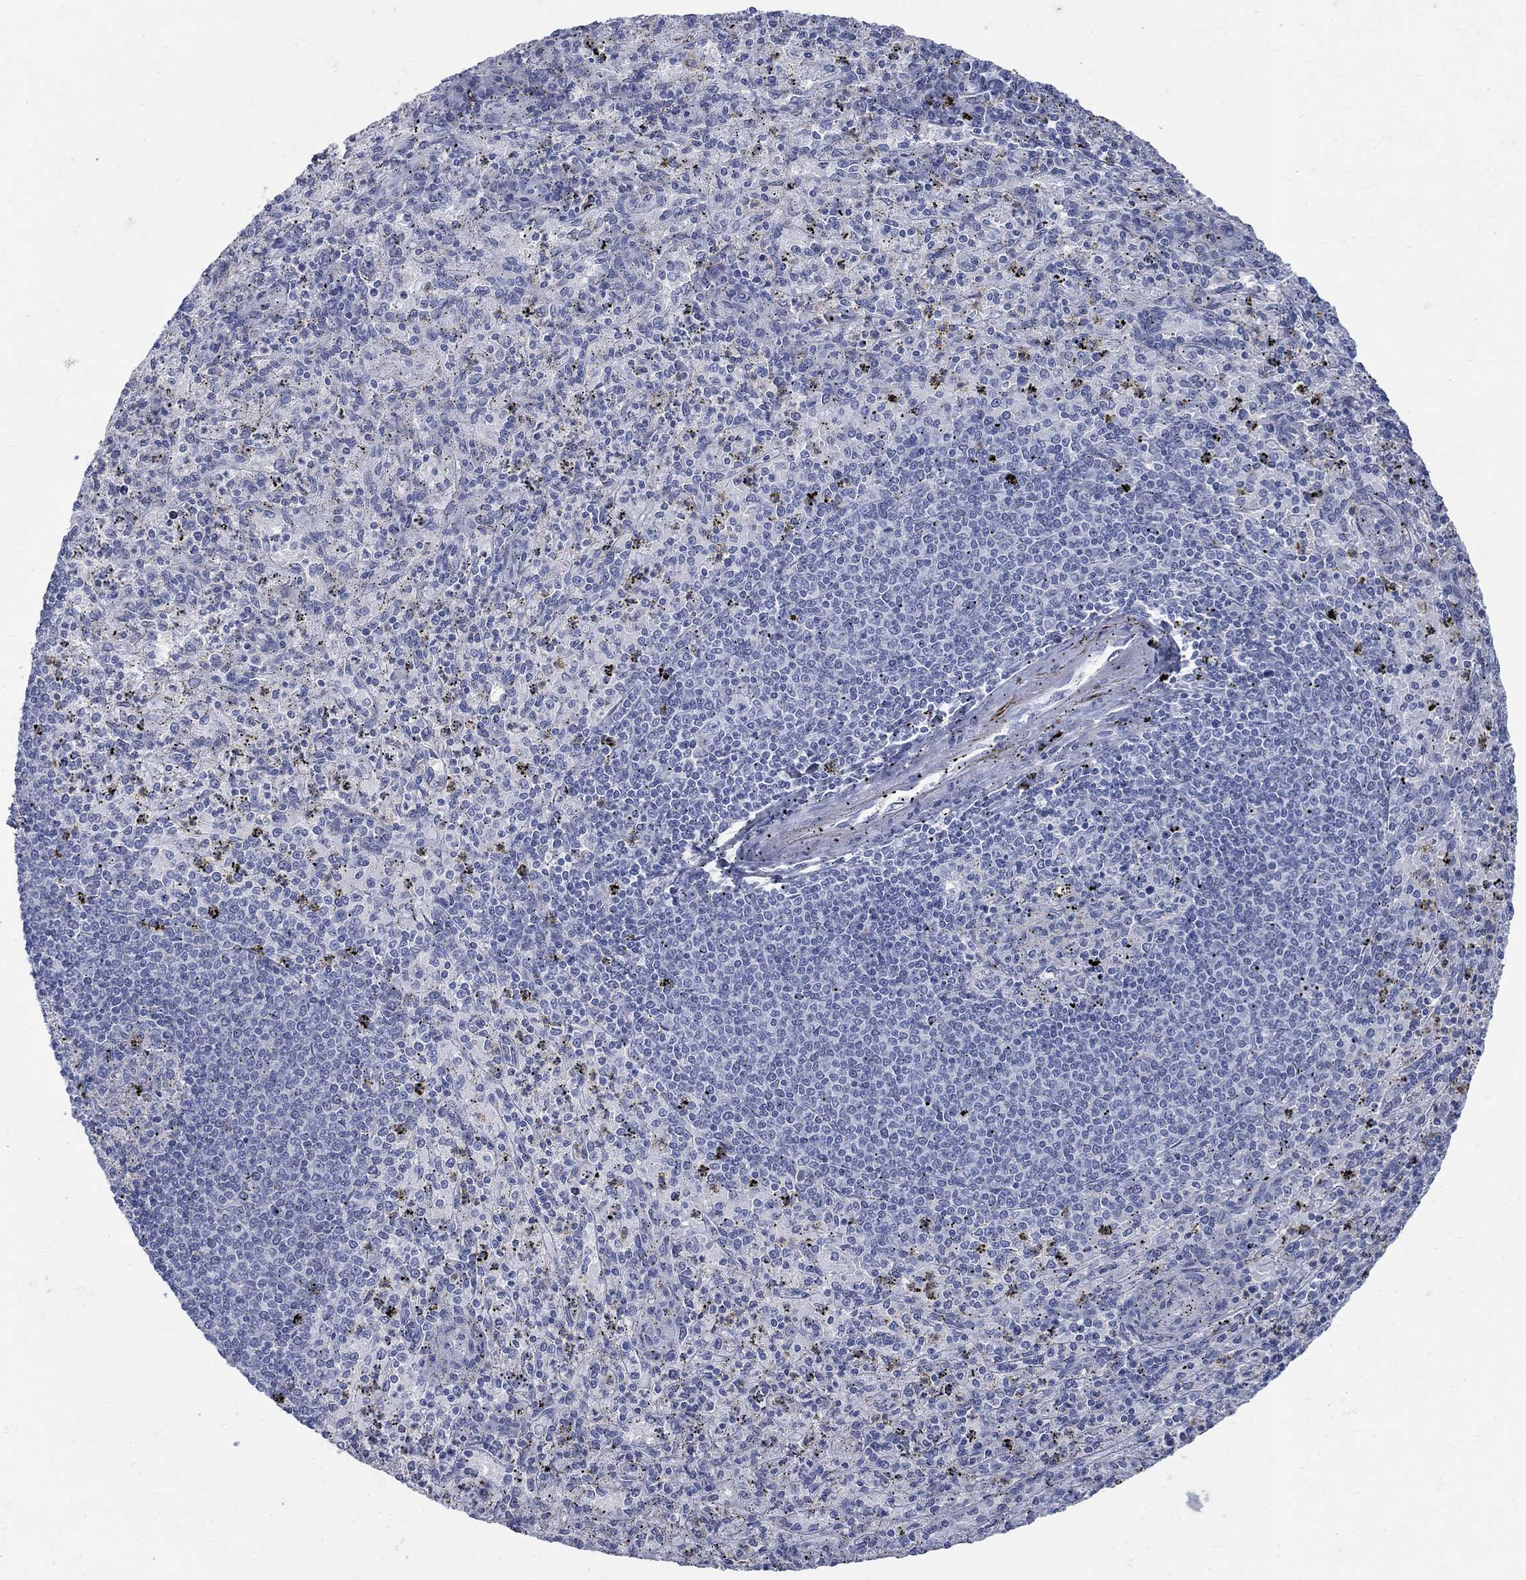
{"staining": {"intensity": "negative", "quantity": "none", "location": "none"}, "tissue": "spleen", "cell_type": "Cells in red pulp", "image_type": "normal", "snomed": [{"axis": "morphology", "description": "Normal tissue, NOS"}, {"axis": "topography", "description": "Spleen"}], "caption": "Micrograph shows no significant protein positivity in cells in red pulp of normal spleen. (DAB (3,3'-diaminobenzidine) immunohistochemistry, high magnification).", "gene": "RFTN2", "patient": {"sex": "male", "age": 60}}